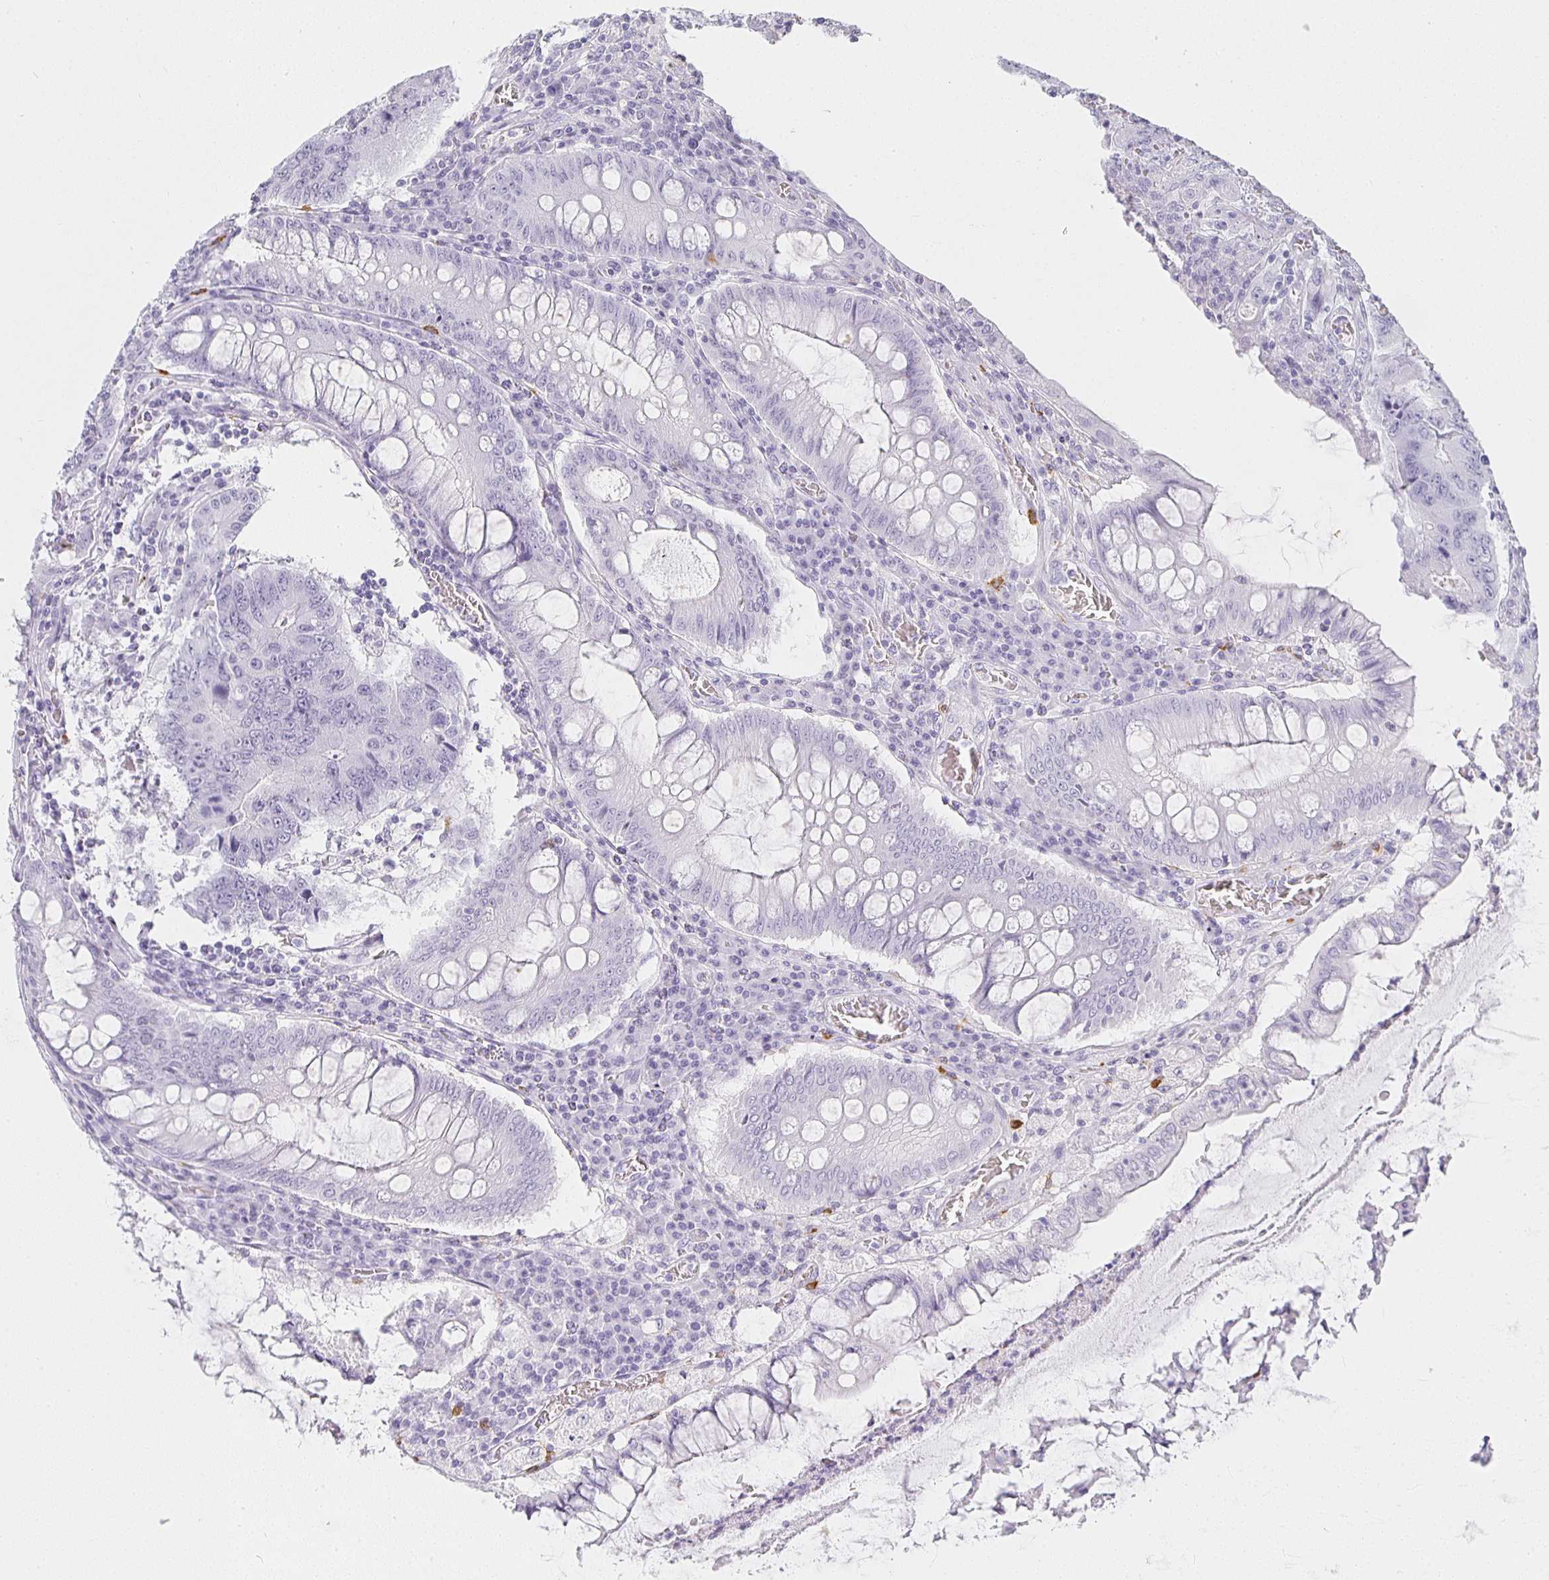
{"staining": {"intensity": "negative", "quantity": "none", "location": "none"}, "tissue": "colorectal cancer", "cell_type": "Tumor cells", "image_type": "cancer", "snomed": [{"axis": "morphology", "description": "Adenocarcinoma, NOS"}, {"axis": "topography", "description": "Colon"}], "caption": "There is no significant staining in tumor cells of colorectal cancer (adenocarcinoma). Brightfield microscopy of IHC stained with DAB (brown) and hematoxylin (blue), captured at high magnification.", "gene": "TPSD1", "patient": {"sex": "male", "age": 53}}